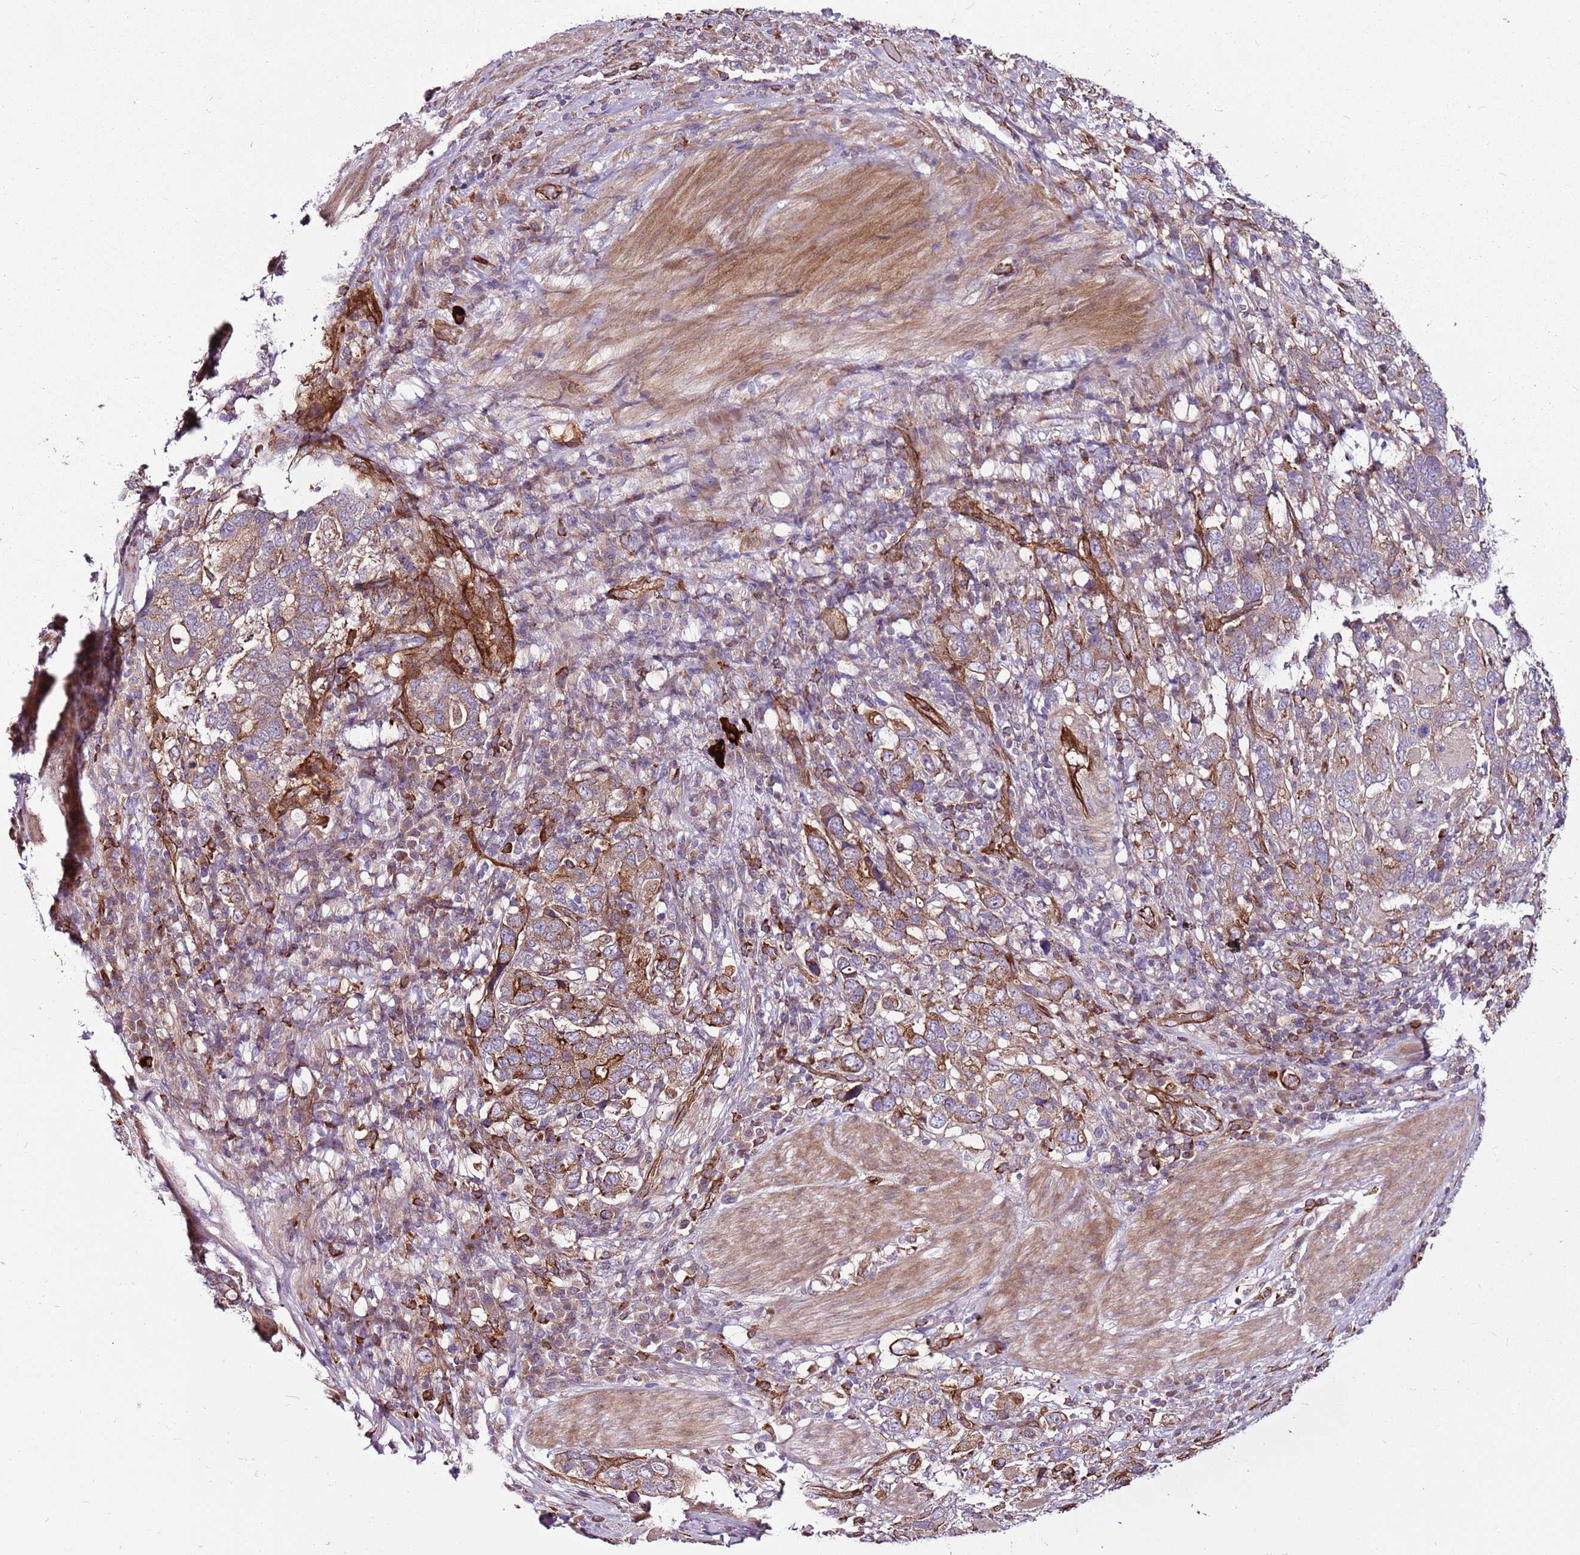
{"staining": {"intensity": "moderate", "quantity": "<25%", "location": "cytoplasmic/membranous"}, "tissue": "stomach cancer", "cell_type": "Tumor cells", "image_type": "cancer", "snomed": [{"axis": "morphology", "description": "Adenocarcinoma, NOS"}, {"axis": "topography", "description": "Stomach, upper"}, {"axis": "topography", "description": "Stomach"}], "caption": "A high-resolution image shows immunohistochemistry (IHC) staining of stomach cancer, which shows moderate cytoplasmic/membranous expression in approximately <25% of tumor cells. Immunohistochemistry stains the protein in brown and the nuclei are stained blue.", "gene": "ZNF827", "patient": {"sex": "male", "age": 62}}